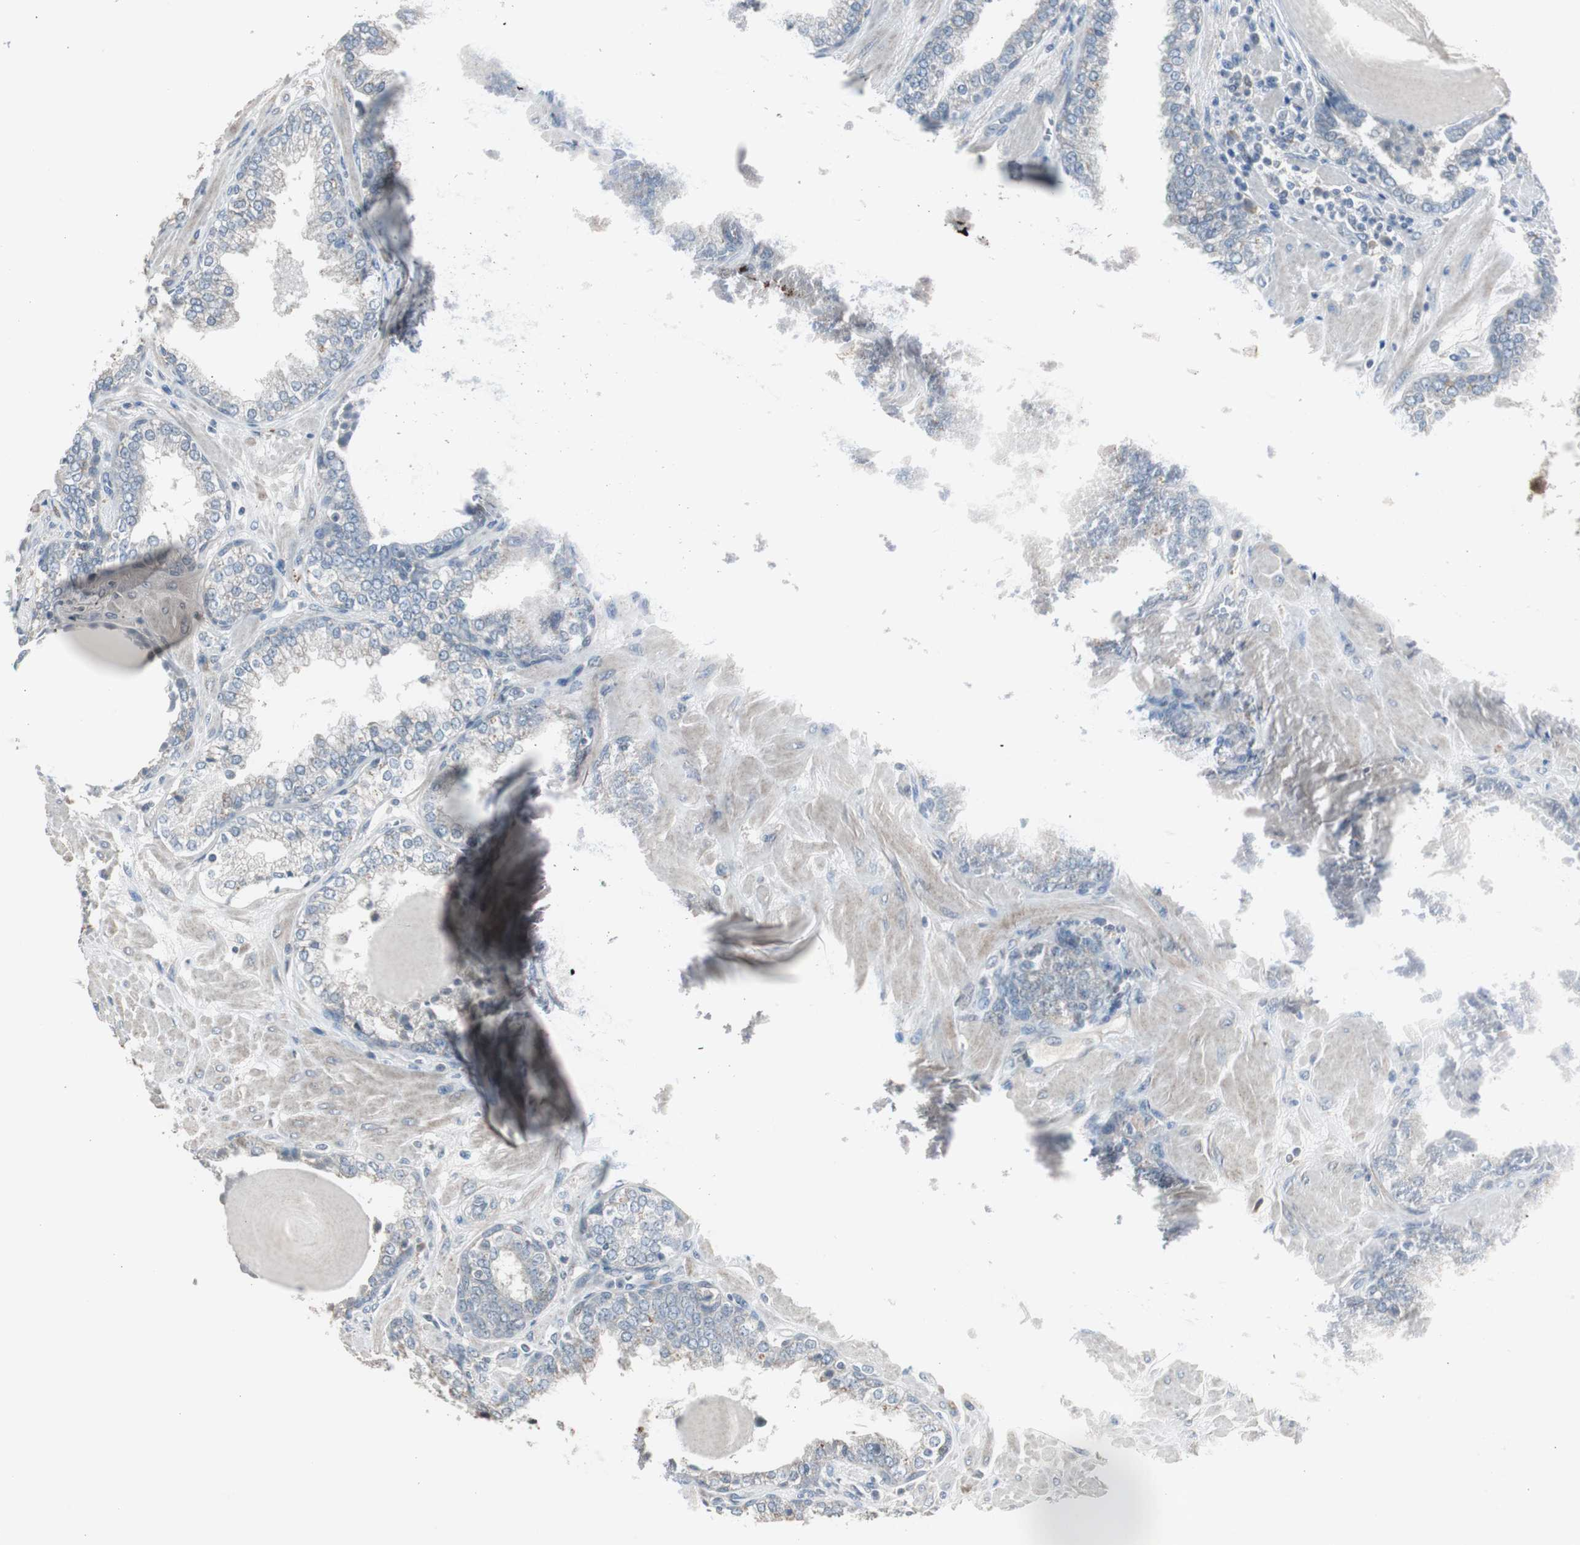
{"staining": {"intensity": "negative", "quantity": "none", "location": "none"}, "tissue": "prostate", "cell_type": "Glandular cells", "image_type": "normal", "snomed": [{"axis": "morphology", "description": "Normal tissue, NOS"}, {"axis": "topography", "description": "Prostate"}], "caption": "Prostate was stained to show a protein in brown. There is no significant staining in glandular cells. The staining is performed using DAB (3,3'-diaminobenzidine) brown chromogen with nuclei counter-stained in using hematoxylin.", "gene": "TK1", "patient": {"sex": "male", "age": 51}}